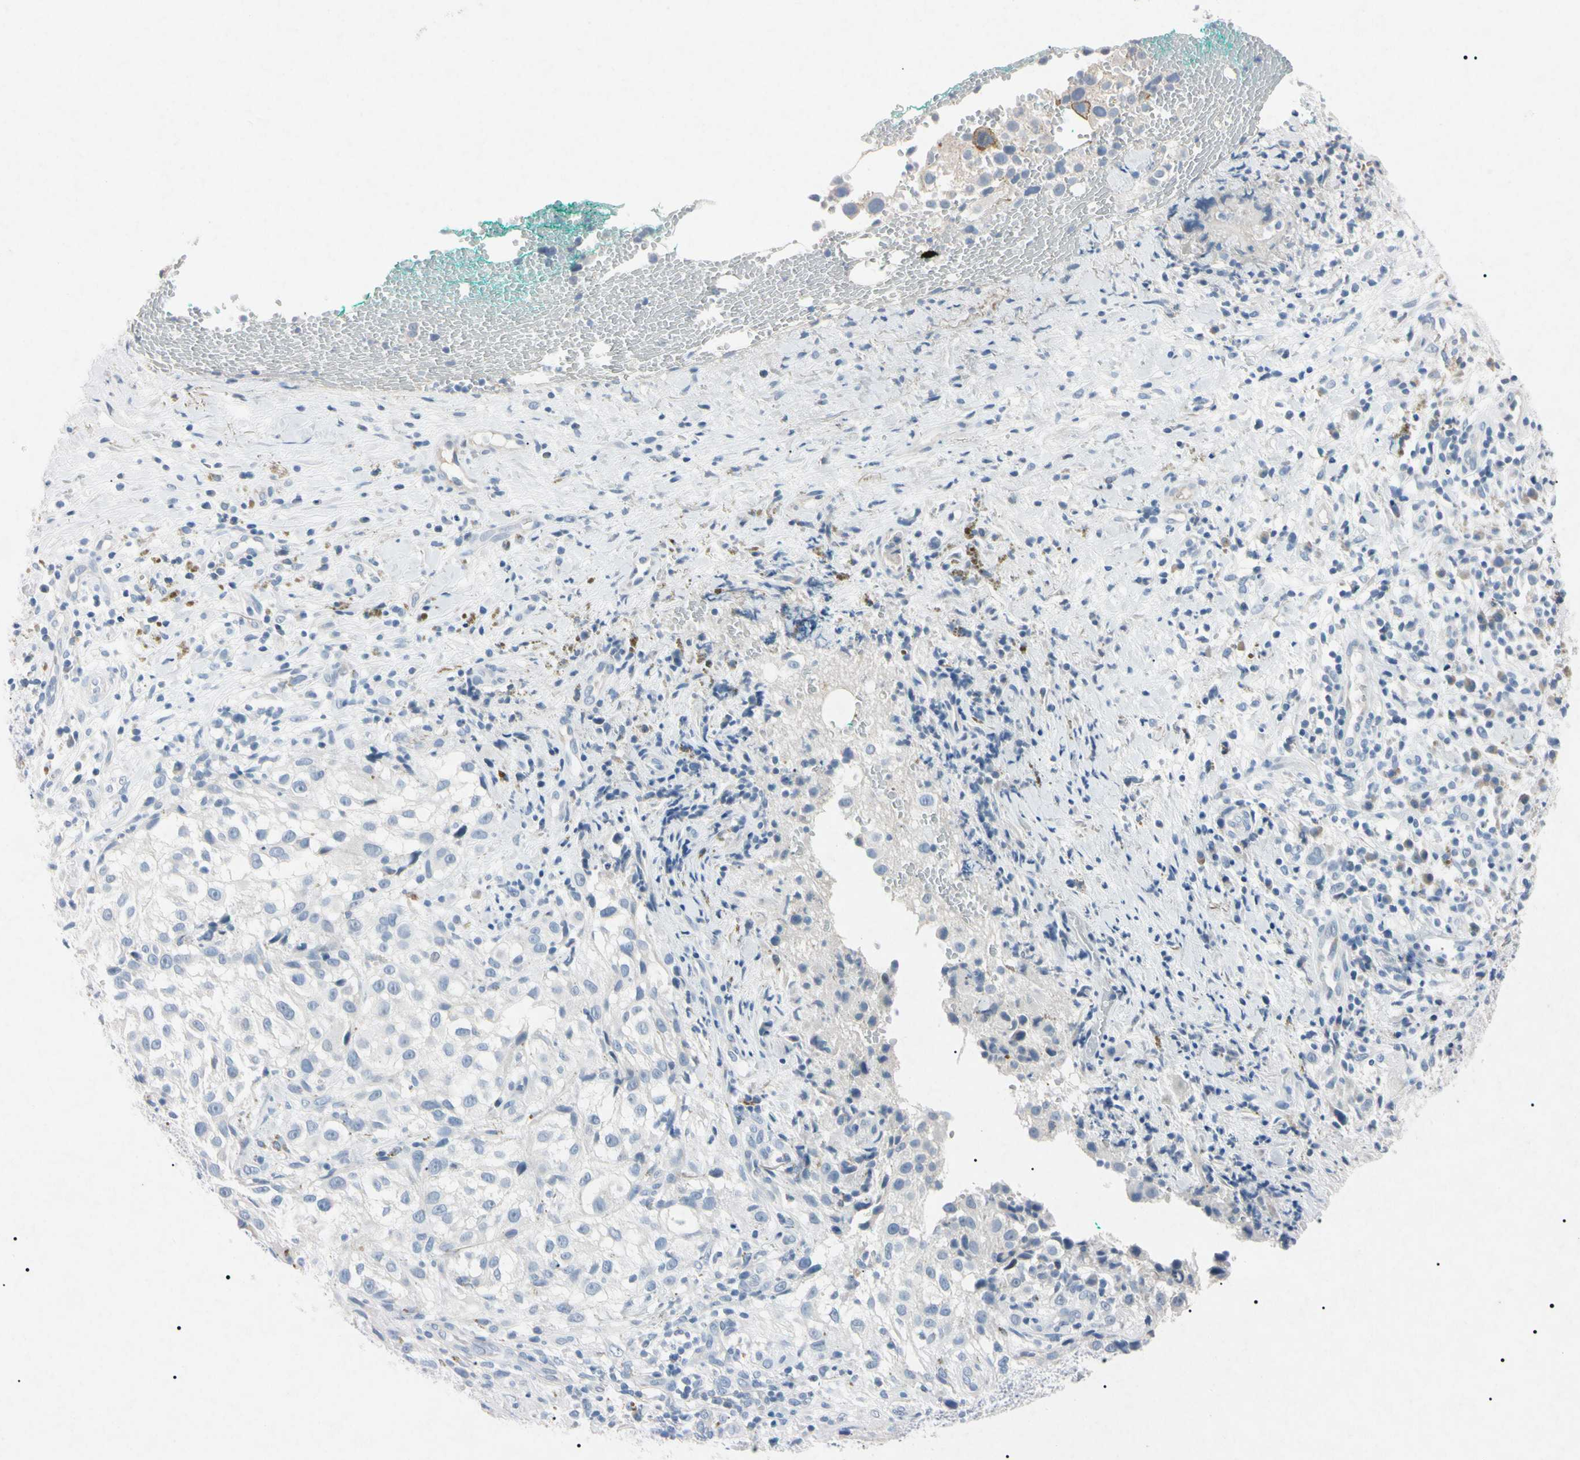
{"staining": {"intensity": "negative", "quantity": "none", "location": "none"}, "tissue": "melanoma", "cell_type": "Tumor cells", "image_type": "cancer", "snomed": [{"axis": "morphology", "description": "Necrosis, NOS"}, {"axis": "morphology", "description": "Malignant melanoma, NOS"}, {"axis": "topography", "description": "Skin"}], "caption": "Malignant melanoma was stained to show a protein in brown. There is no significant staining in tumor cells.", "gene": "ELN", "patient": {"sex": "female", "age": 87}}